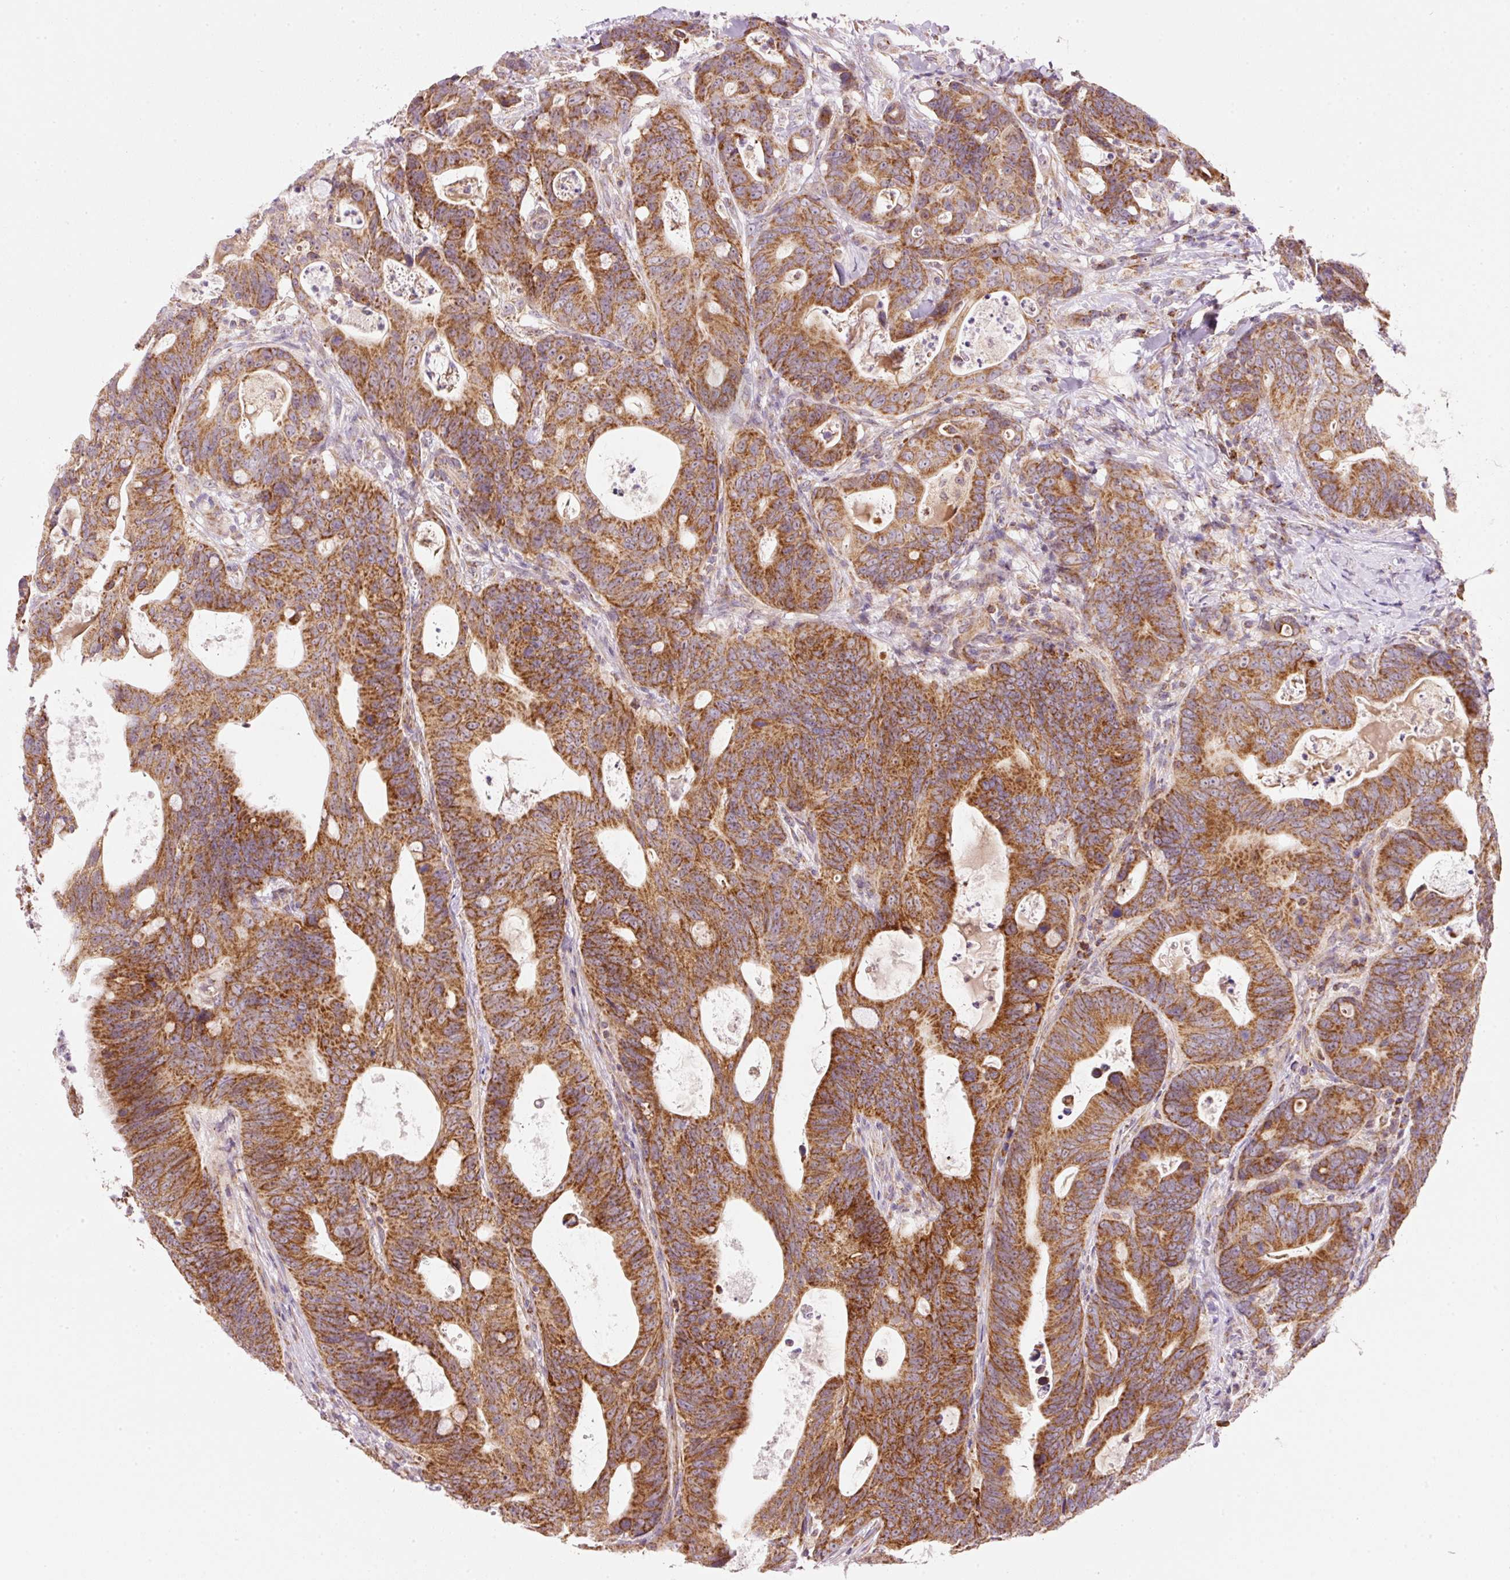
{"staining": {"intensity": "strong", "quantity": ">75%", "location": "cytoplasmic/membranous"}, "tissue": "colorectal cancer", "cell_type": "Tumor cells", "image_type": "cancer", "snomed": [{"axis": "morphology", "description": "Adenocarcinoma, NOS"}, {"axis": "topography", "description": "Colon"}], "caption": "The histopathology image reveals a brown stain indicating the presence of a protein in the cytoplasmic/membranous of tumor cells in colorectal cancer.", "gene": "FAM78B", "patient": {"sex": "female", "age": 82}}